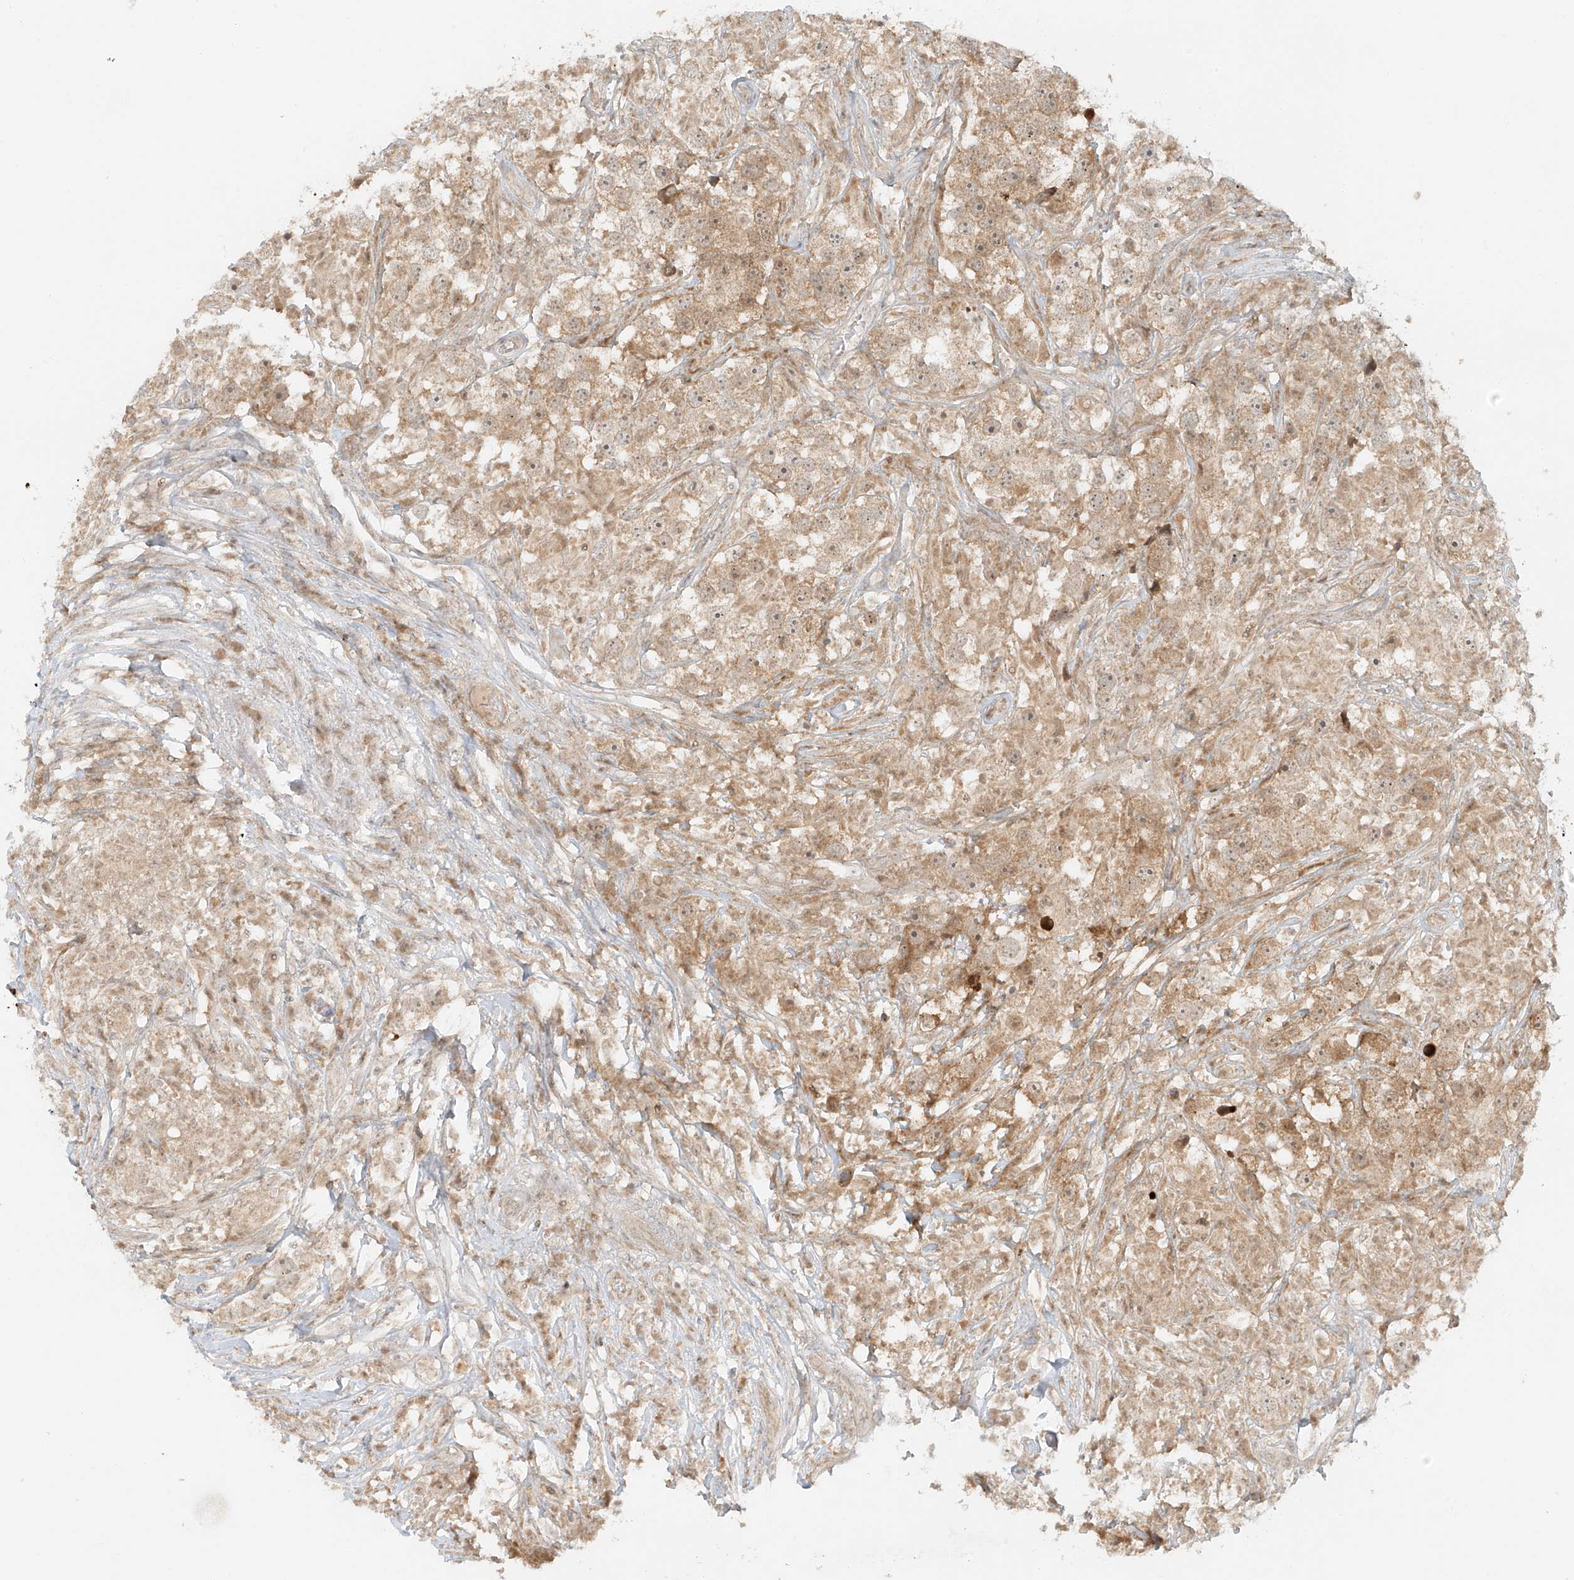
{"staining": {"intensity": "moderate", "quantity": ">75%", "location": "cytoplasmic/membranous"}, "tissue": "testis cancer", "cell_type": "Tumor cells", "image_type": "cancer", "snomed": [{"axis": "morphology", "description": "Seminoma, NOS"}, {"axis": "topography", "description": "Testis"}], "caption": "This micrograph exhibits testis cancer stained with immunohistochemistry to label a protein in brown. The cytoplasmic/membranous of tumor cells show moderate positivity for the protein. Nuclei are counter-stained blue.", "gene": "MIPEP", "patient": {"sex": "male", "age": 49}}